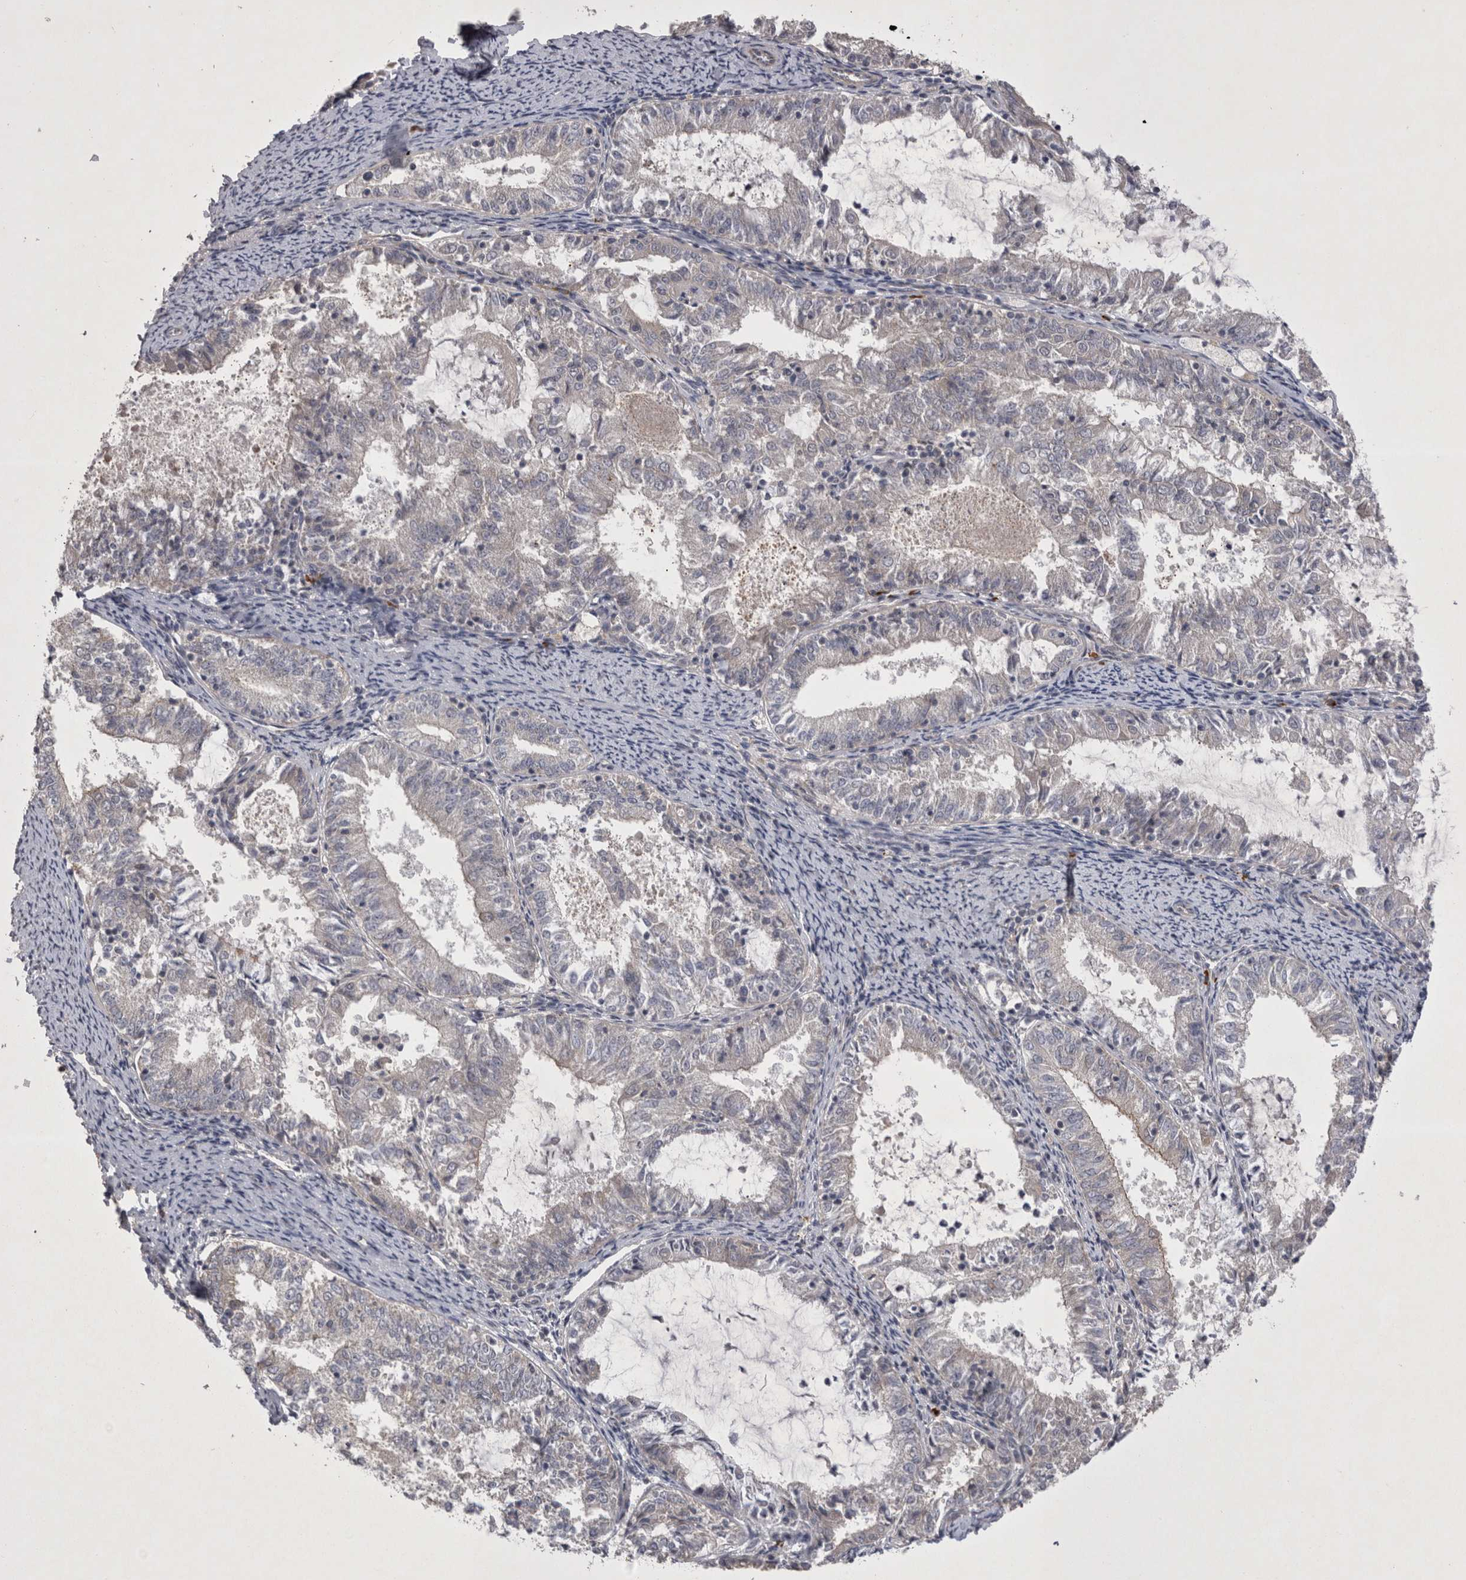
{"staining": {"intensity": "negative", "quantity": "none", "location": "none"}, "tissue": "endometrial cancer", "cell_type": "Tumor cells", "image_type": "cancer", "snomed": [{"axis": "morphology", "description": "Adenocarcinoma, NOS"}, {"axis": "topography", "description": "Endometrium"}], "caption": "IHC histopathology image of human endometrial adenocarcinoma stained for a protein (brown), which demonstrates no staining in tumor cells.", "gene": "CTBS", "patient": {"sex": "female", "age": 57}}